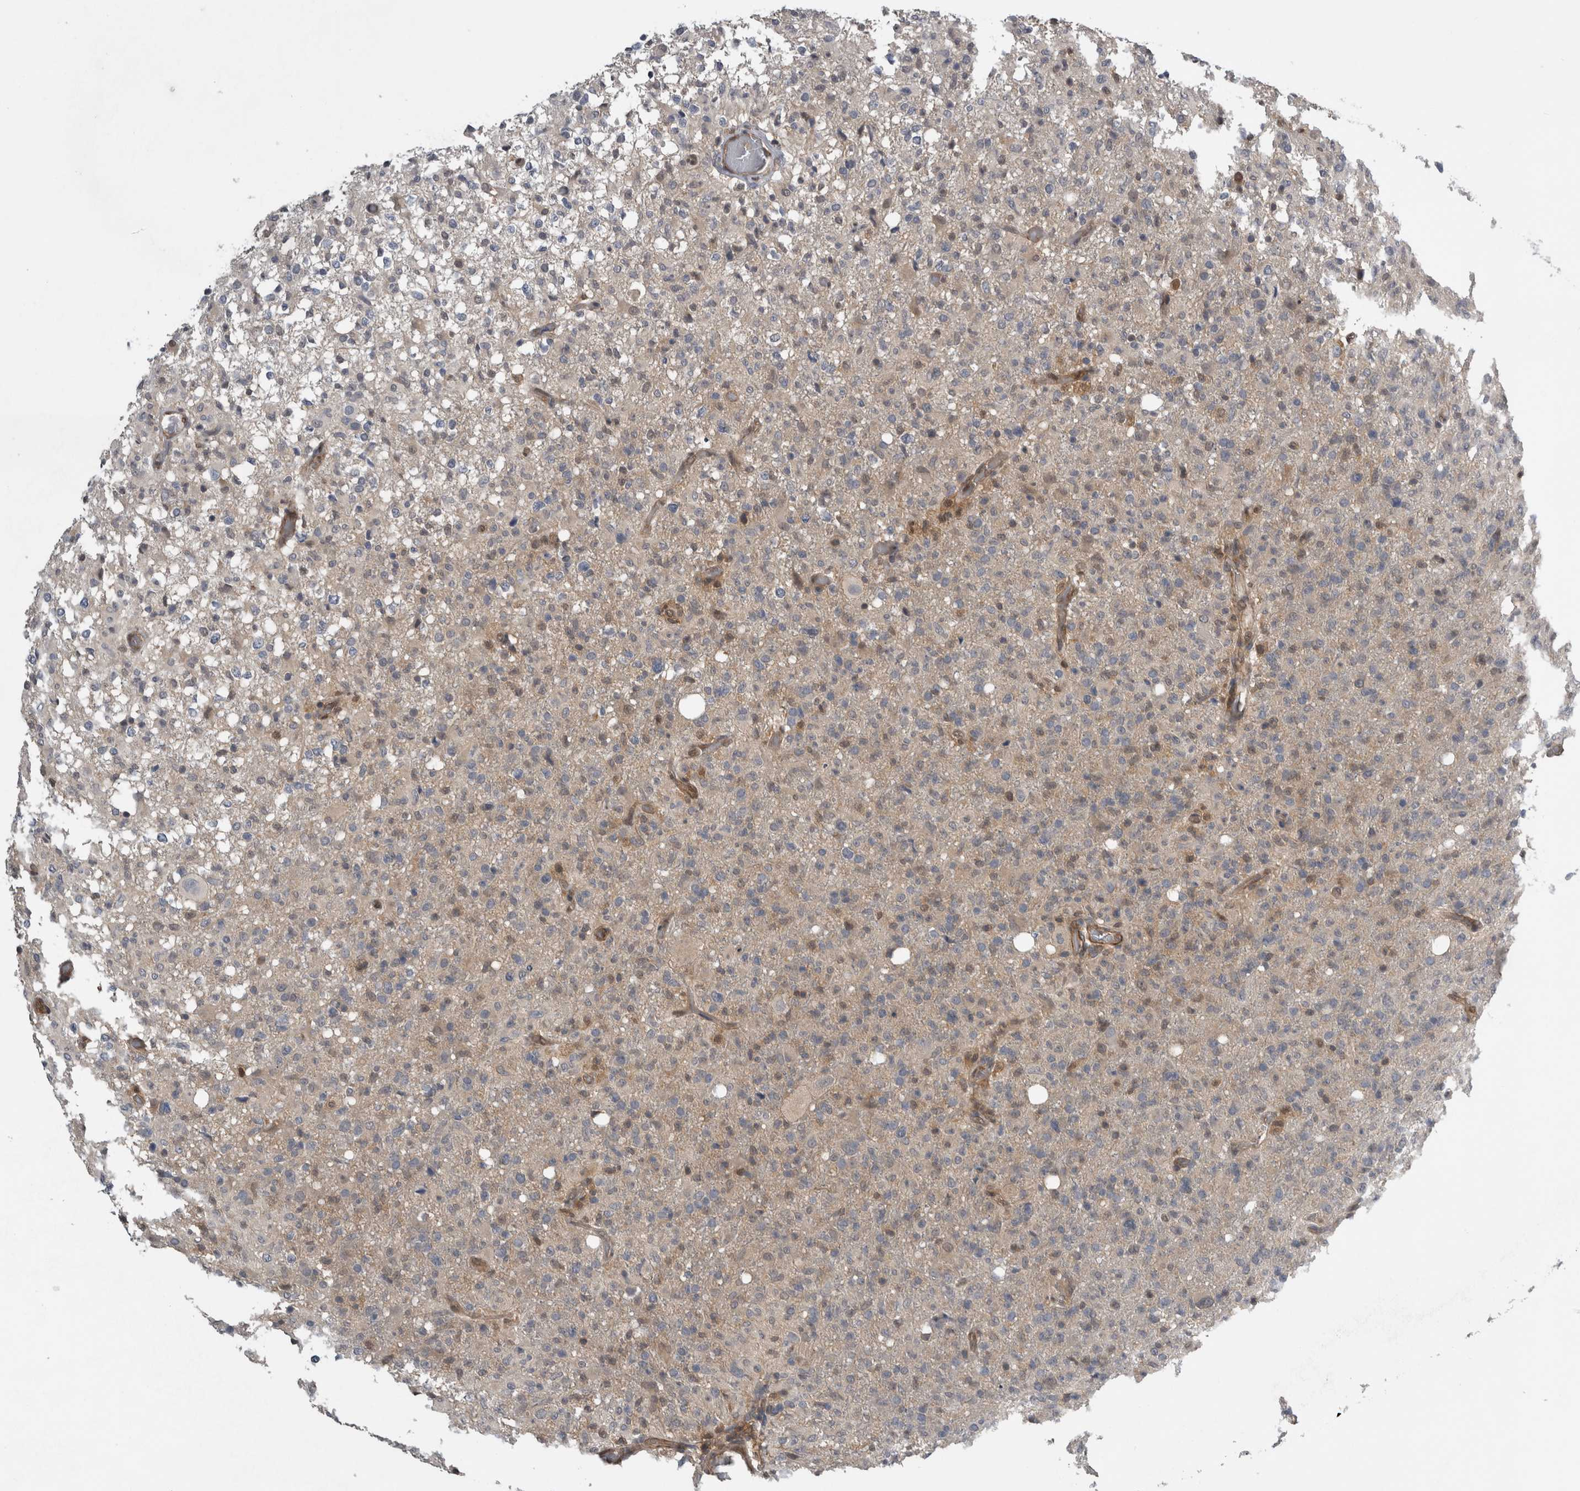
{"staining": {"intensity": "weak", "quantity": "<25%", "location": "cytoplasmic/membranous"}, "tissue": "glioma", "cell_type": "Tumor cells", "image_type": "cancer", "snomed": [{"axis": "morphology", "description": "Glioma, malignant, High grade"}, {"axis": "topography", "description": "Brain"}], "caption": "Glioma was stained to show a protein in brown. There is no significant positivity in tumor cells. Brightfield microscopy of IHC stained with DAB (3,3'-diaminobenzidine) (brown) and hematoxylin (blue), captured at high magnification.", "gene": "NAPRT", "patient": {"sex": "female", "age": 57}}